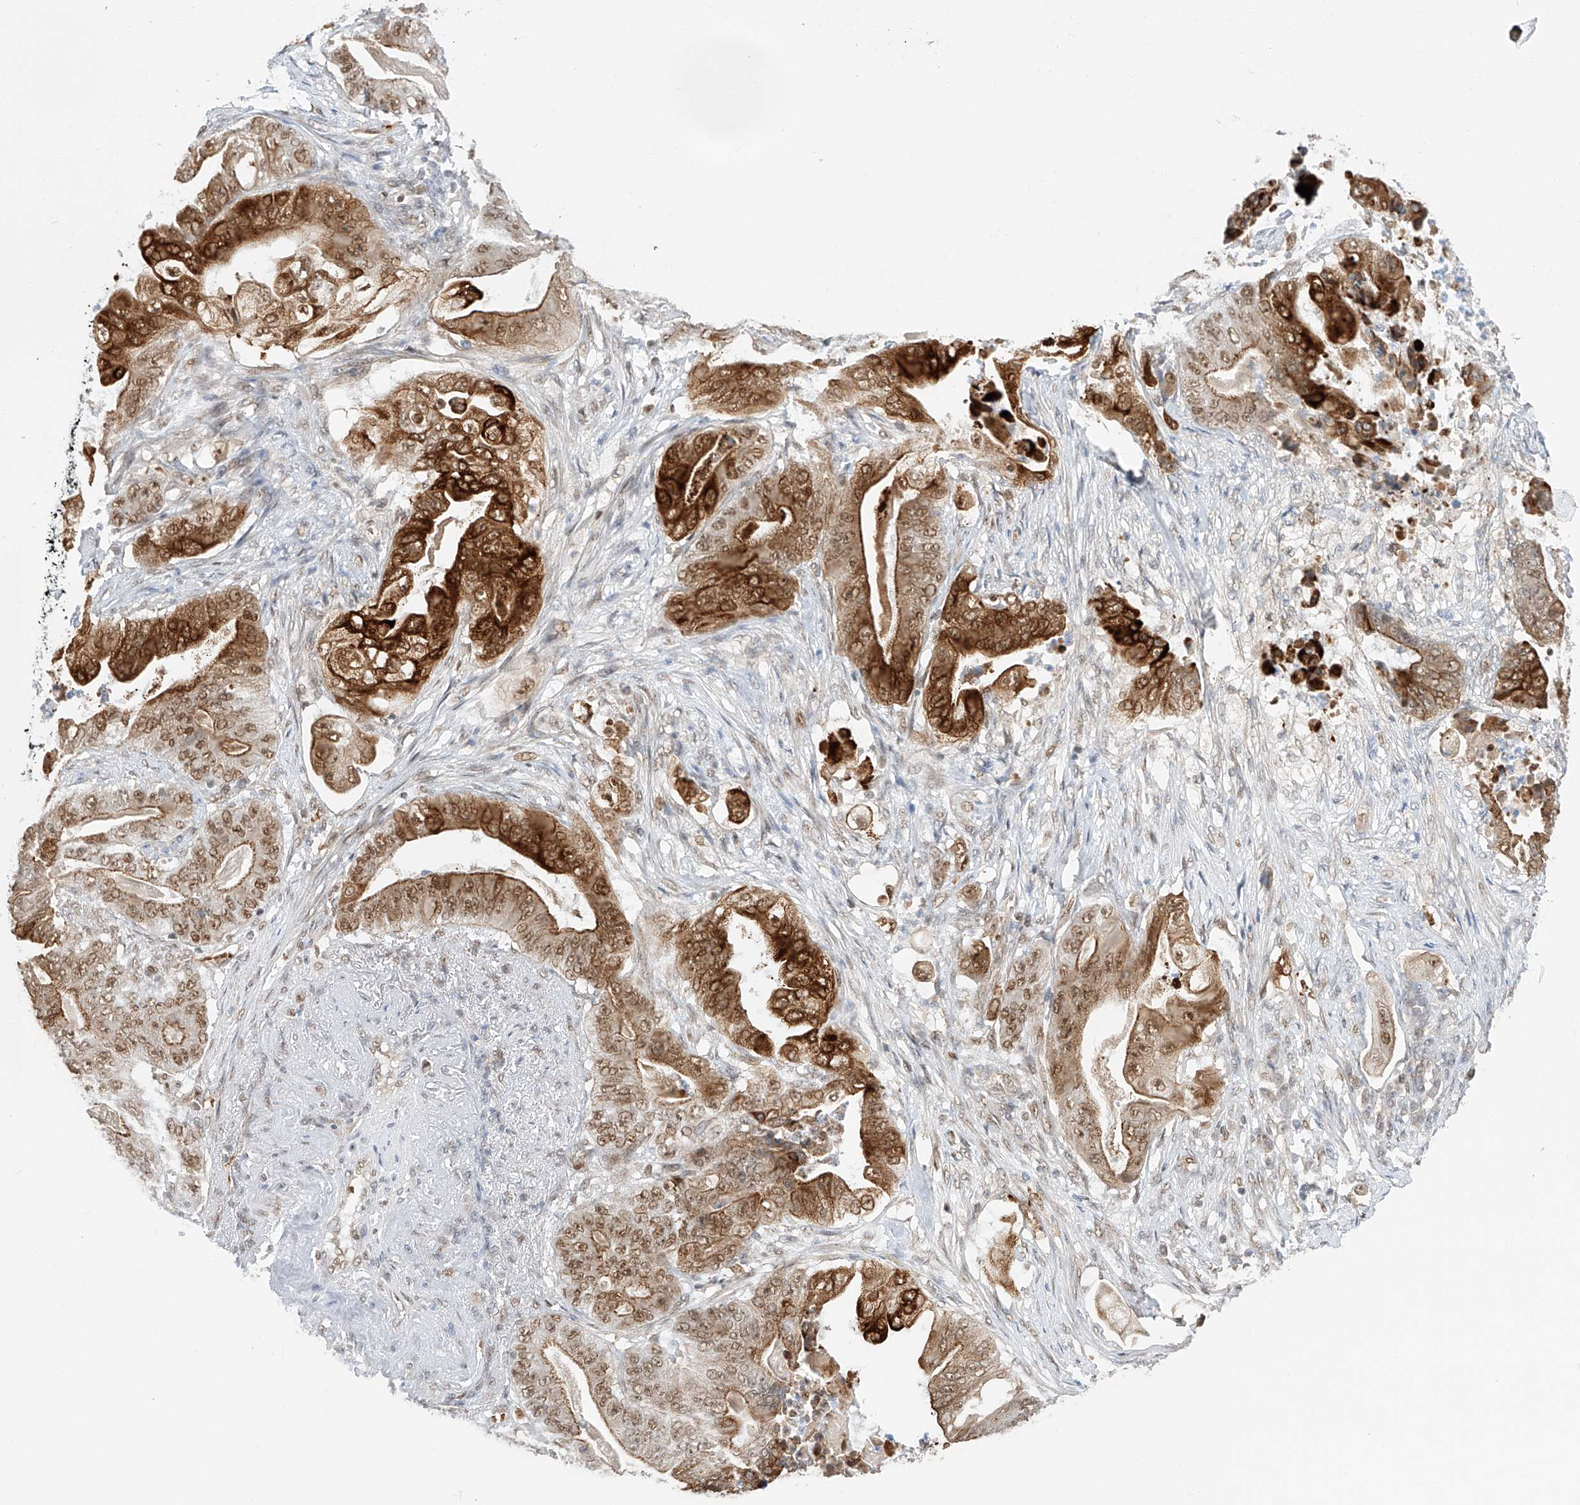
{"staining": {"intensity": "strong", "quantity": ">75%", "location": "cytoplasmic/membranous,nuclear"}, "tissue": "stomach cancer", "cell_type": "Tumor cells", "image_type": "cancer", "snomed": [{"axis": "morphology", "description": "Adenocarcinoma, NOS"}, {"axis": "topography", "description": "Stomach"}], "caption": "A high amount of strong cytoplasmic/membranous and nuclear expression is appreciated in about >75% of tumor cells in stomach cancer (adenocarcinoma) tissue. (DAB (3,3'-diaminobenzidine) = brown stain, brightfield microscopy at high magnification).", "gene": "POGK", "patient": {"sex": "female", "age": 73}}